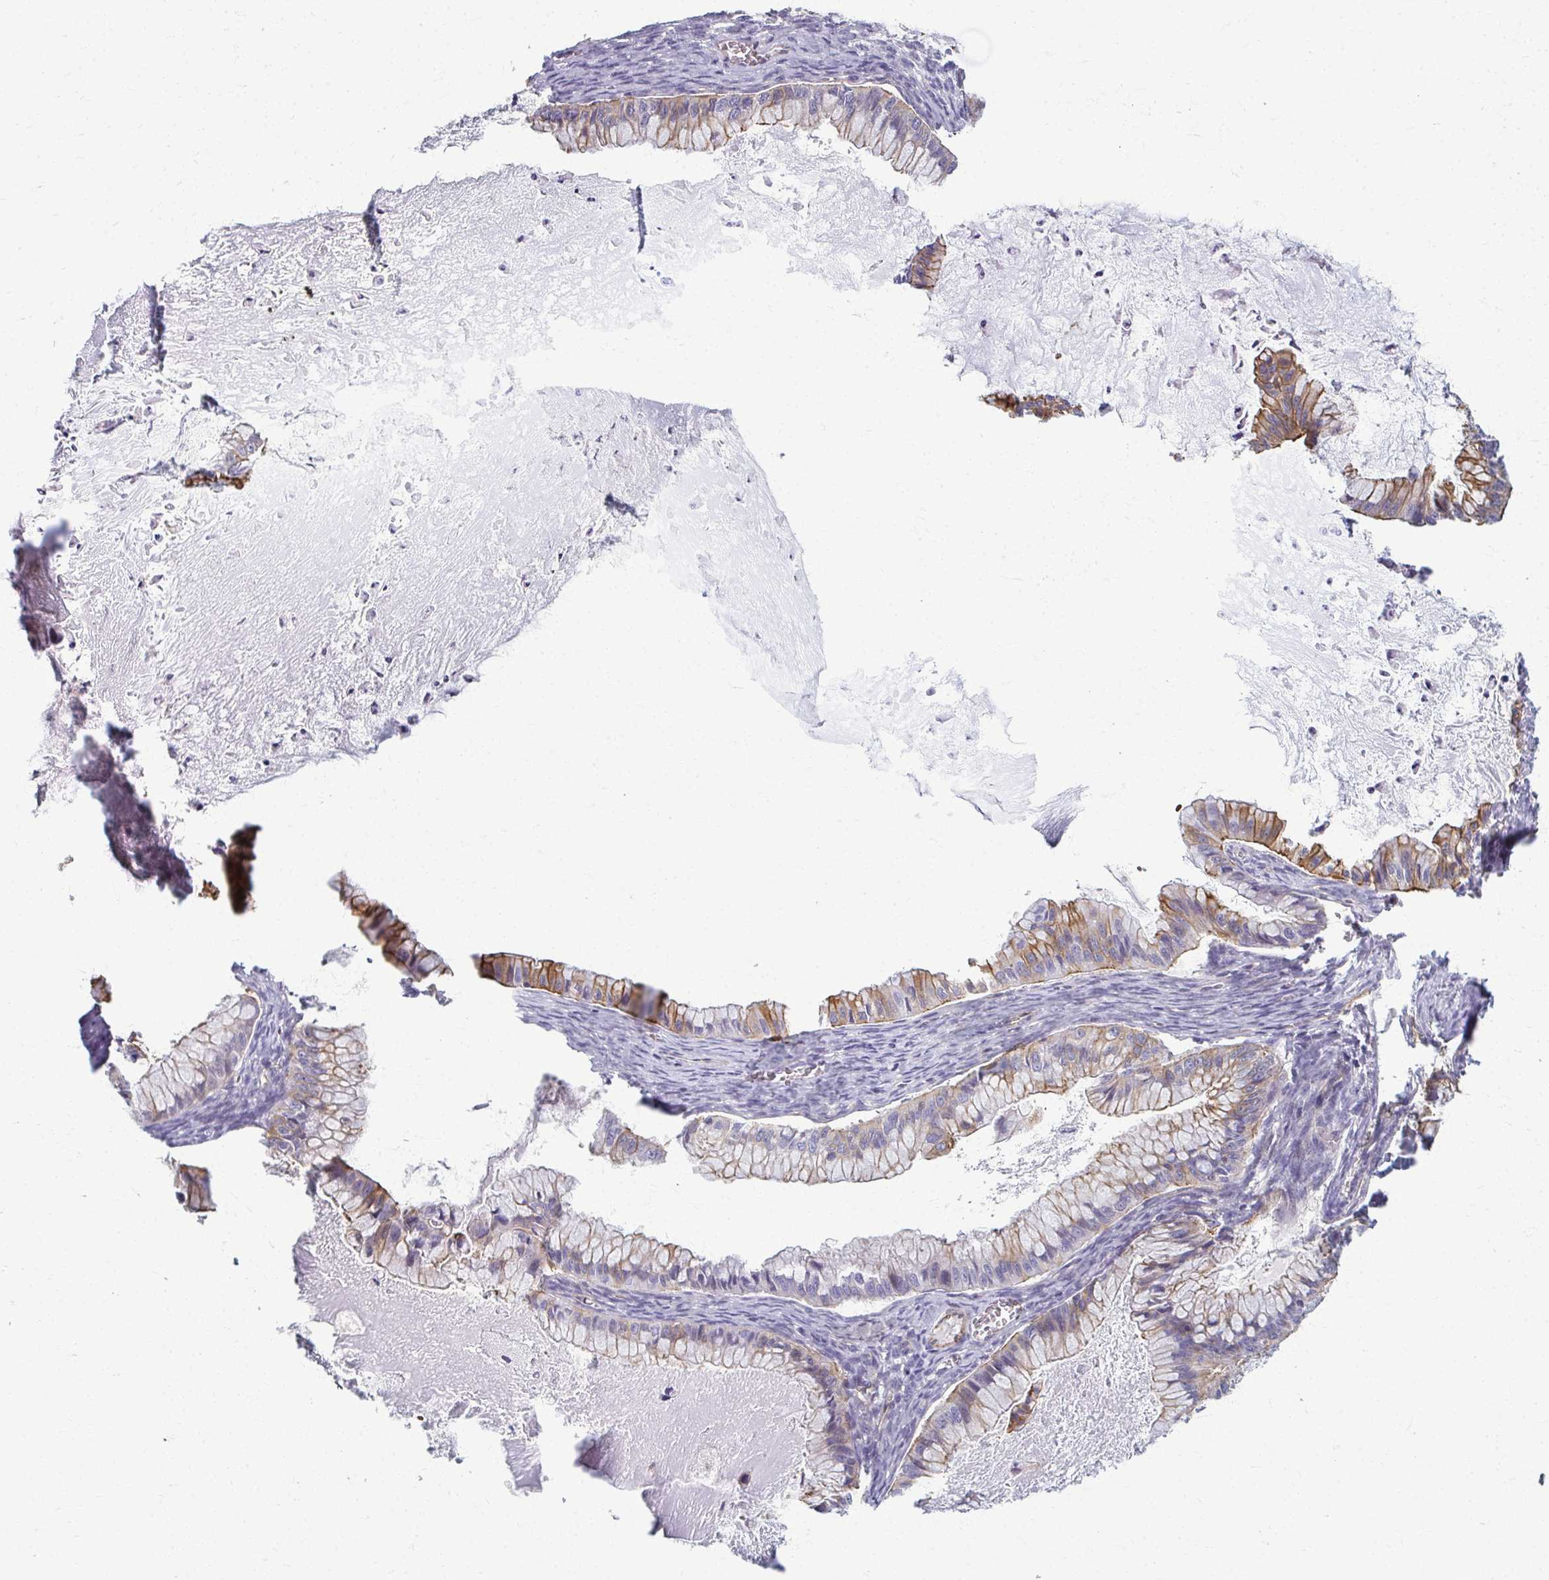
{"staining": {"intensity": "moderate", "quantity": ">75%", "location": "cytoplasmic/membranous"}, "tissue": "ovarian cancer", "cell_type": "Tumor cells", "image_type": "cancer", "snomed": [{"axis": "morphology", "description": "Cystadenocarcinoma, mucinous, NOS"}, {"axis": "topography", "description": "Ovary"}], "caption": "Protein expression analysis of human ovarian cancer (mucinous cystadenocarcinoma) reveals moderate cytoplasmic/membranous staining in about >75% of tumor cells.", "gene": "EID2B", "patient": {"sex": "female", "age": 72}}